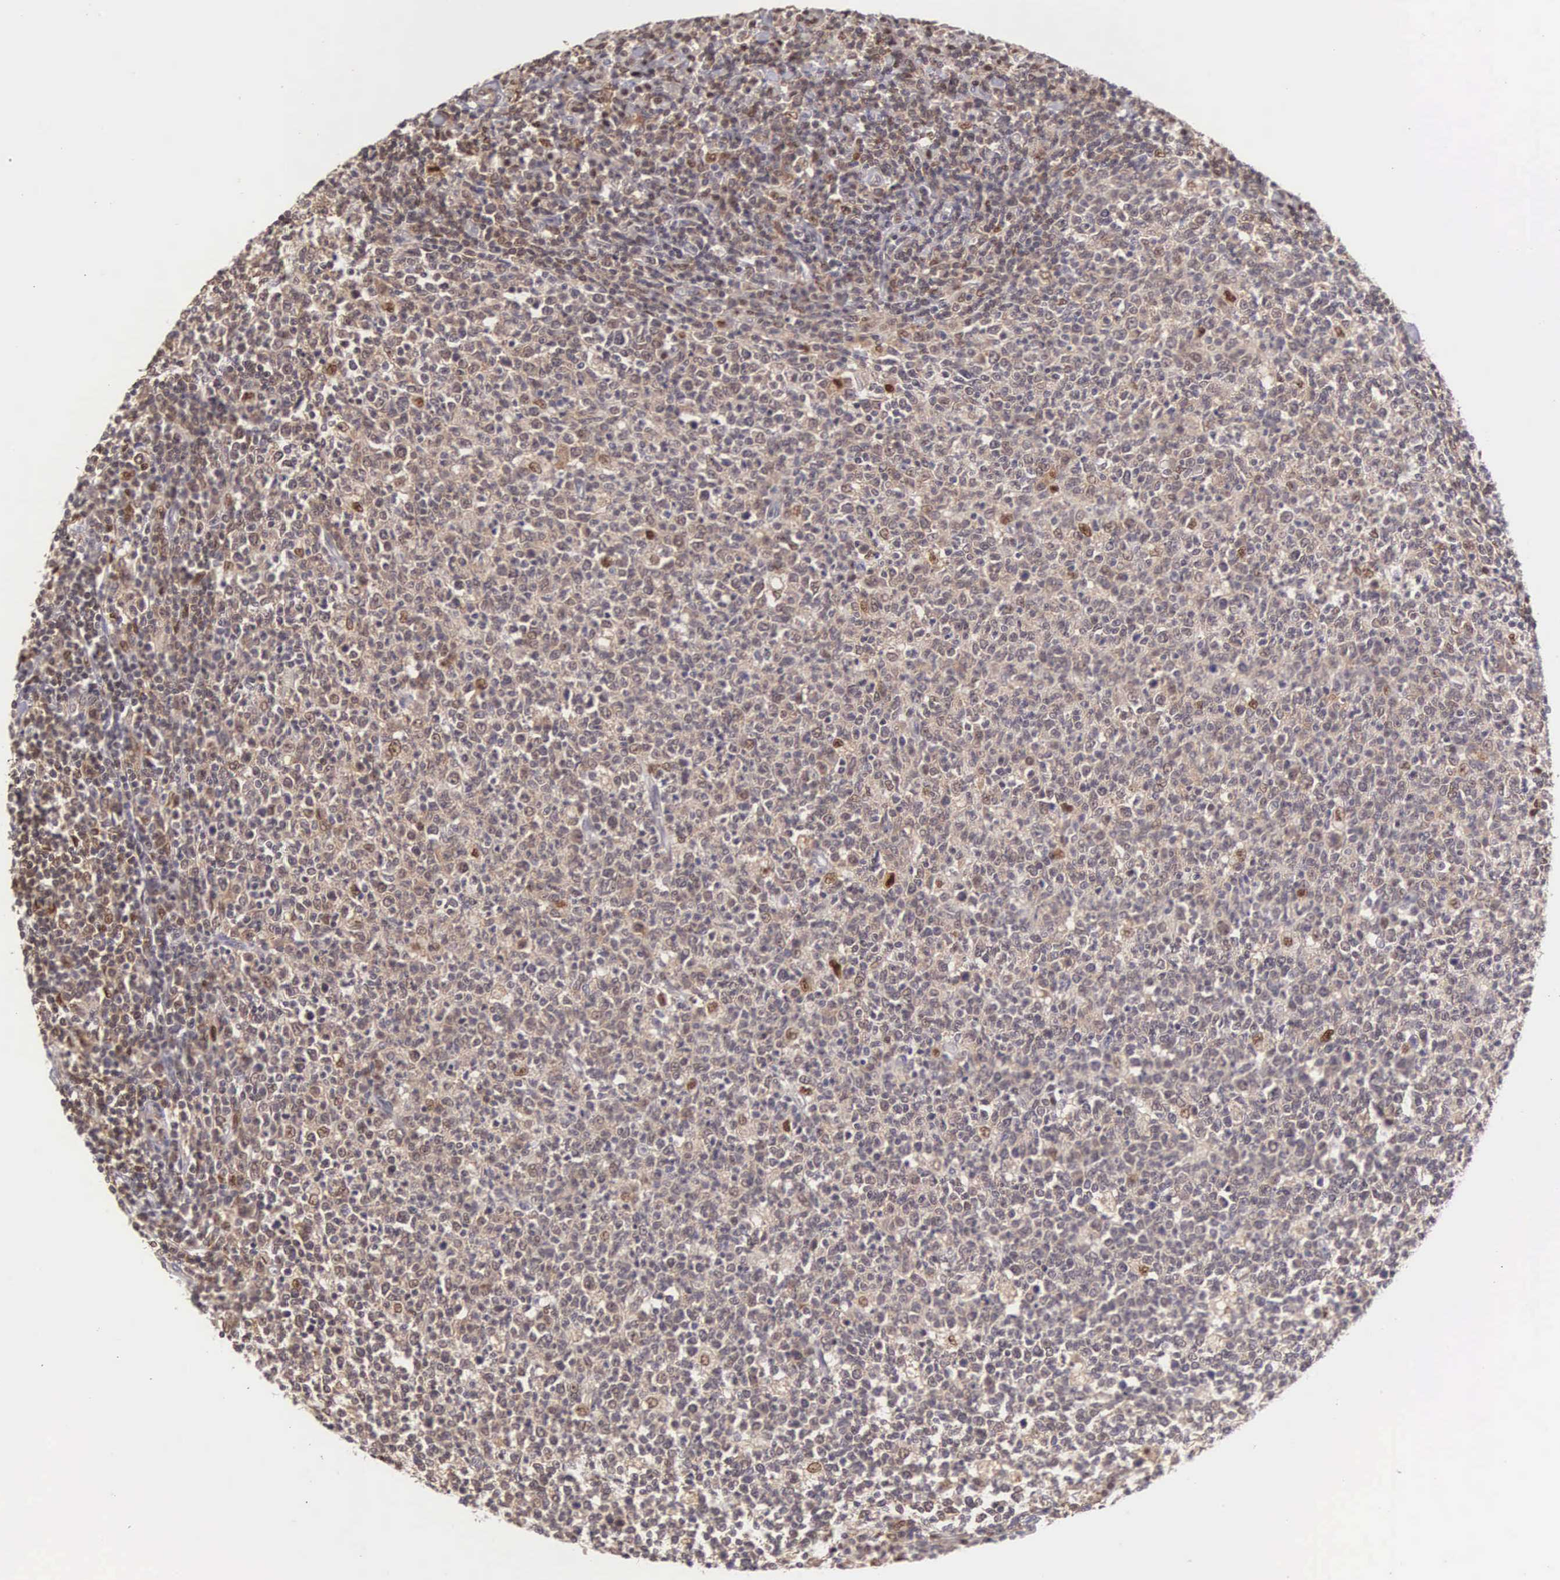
{"staining": {"intensity": "weak", "quantity": "25%-75%", "location": "nuclear"}, "tissue": "tonsil", "cell_type": "Germinal center cells", "image_type": "normal", "snomed": [{"axis": "morphology", "description": "Normal tissue, NOS"}, {"axis": "topography", "description": "Tonsil"}], "caption": "Weak nuclear protein expression is present in approximately 25%-75% of germinal center cells in tonsil. The protein of interest is stained brown, and the nuclei are stained in blue (DAB IHC with brightfield microscopy, high magnification).", "gene": "GRK3", "patient": {"sex": "male", "age": 6}}